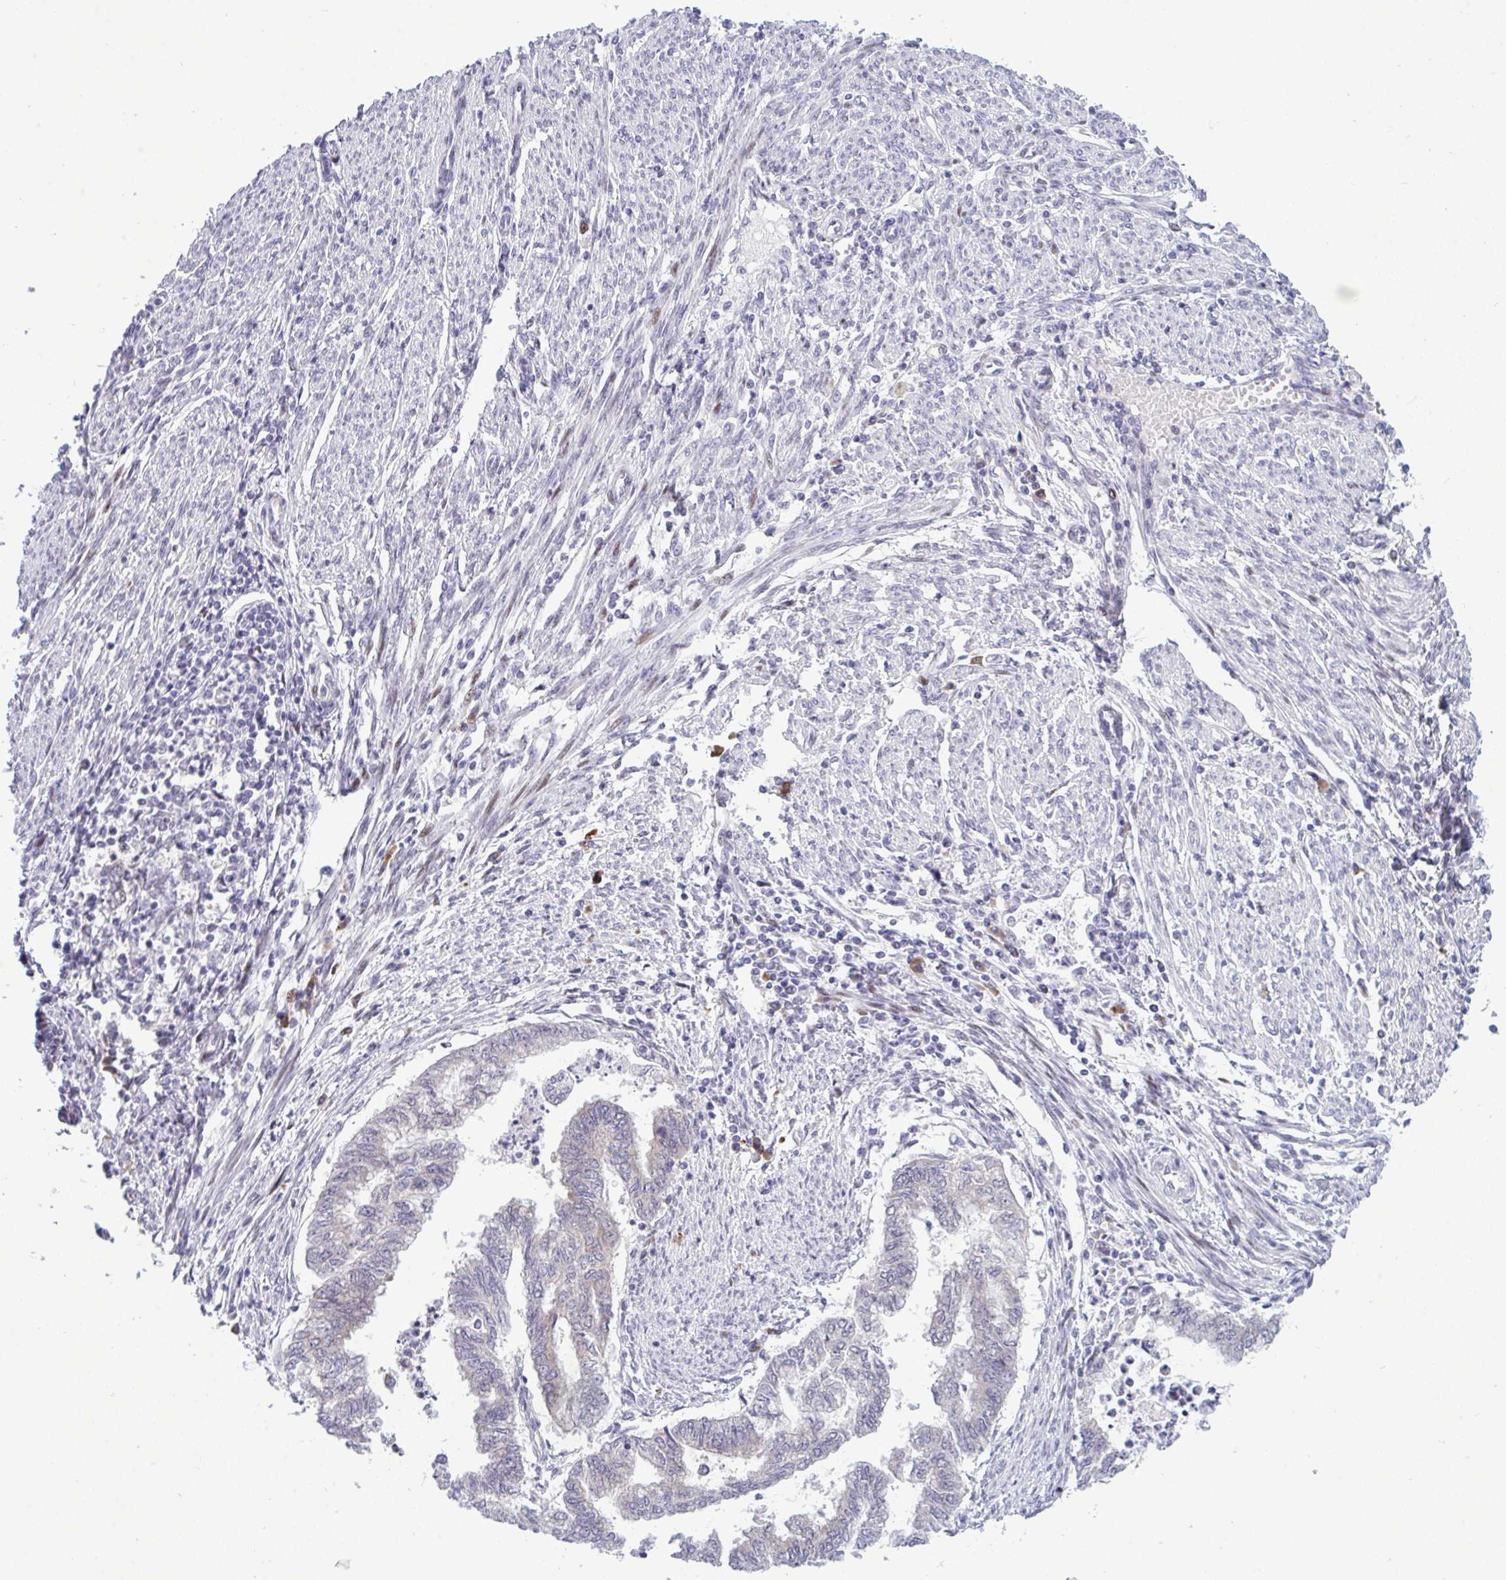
{"staining": {"intensity": "negative", "quantity": "none", "location": "none"}, "tissue": "endometrial cancer", "cell_type": "Tumor cells", "image_type": "cancer", "snomed": [{"axis": "morphology", "description": "Adenocarcinoma, NOS"}, {"axis": "topography", "description": "Endometrium"}], "caption": "A micrograph of human endometrial cancer is negative for staining in tumor cells. (DAB (3,3'-diaminobenzidine) immunohistochemistry, high magnification).", "gene": "TAB1", "patient": {"sex": "female", "age": 79}}